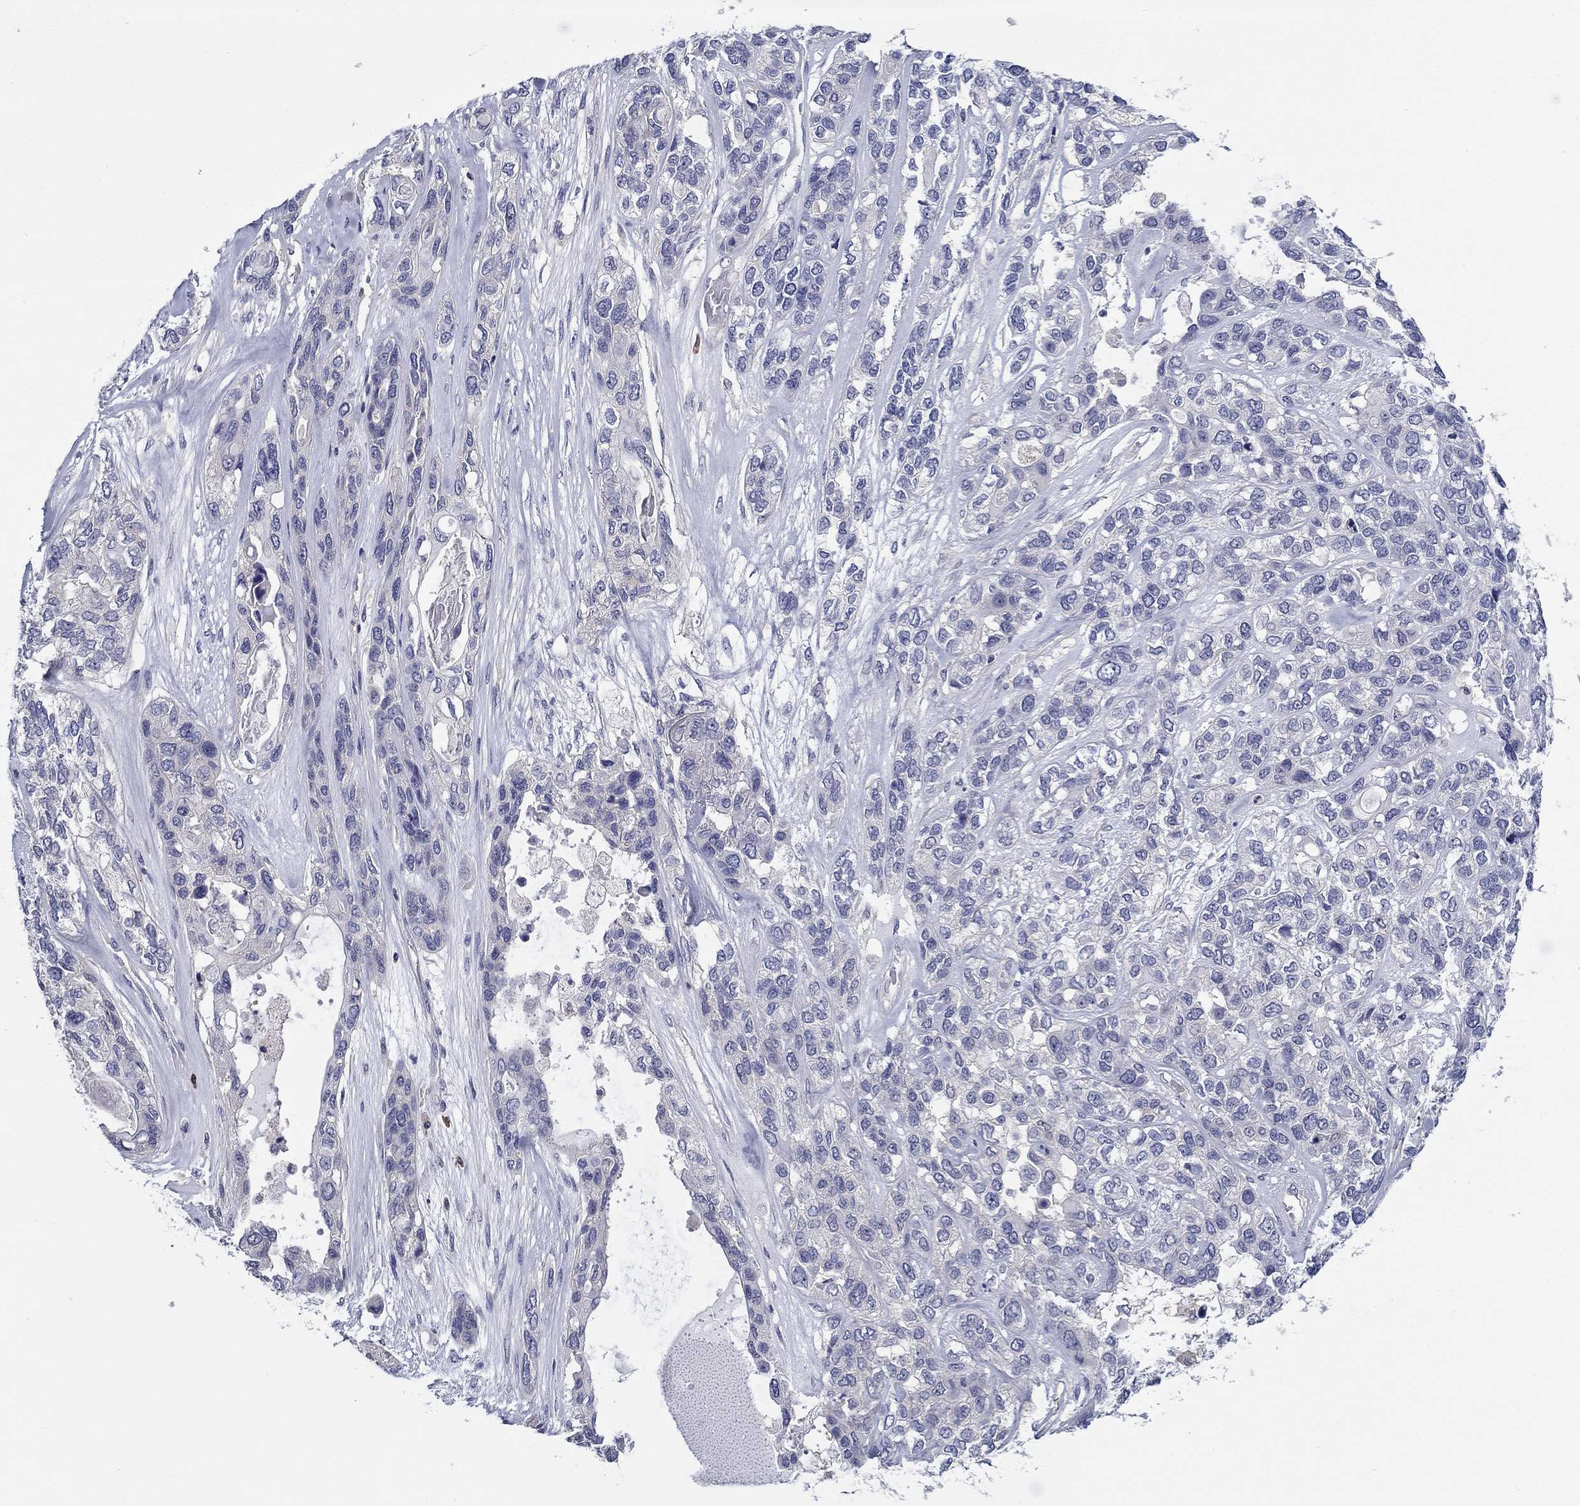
{"staining": {"intensity": "negative", "quantity": "none", "location": "none"}, "tissue": "lung cancer", "cell_type": "Tumor cells", "image_type": "cancer", "snomed": [{"axis": "morphology", "description": "Squamous cell carcinoma, NOS"}, {"axis": "topography", "description": "Lung"}], "caption": "IHC histopathology image of lung cancer stained for a protein (brown), which exhibits no expression in tumor cells.", "gene": "POU2F2", "patient": {"sex": "female", "age": 70}}